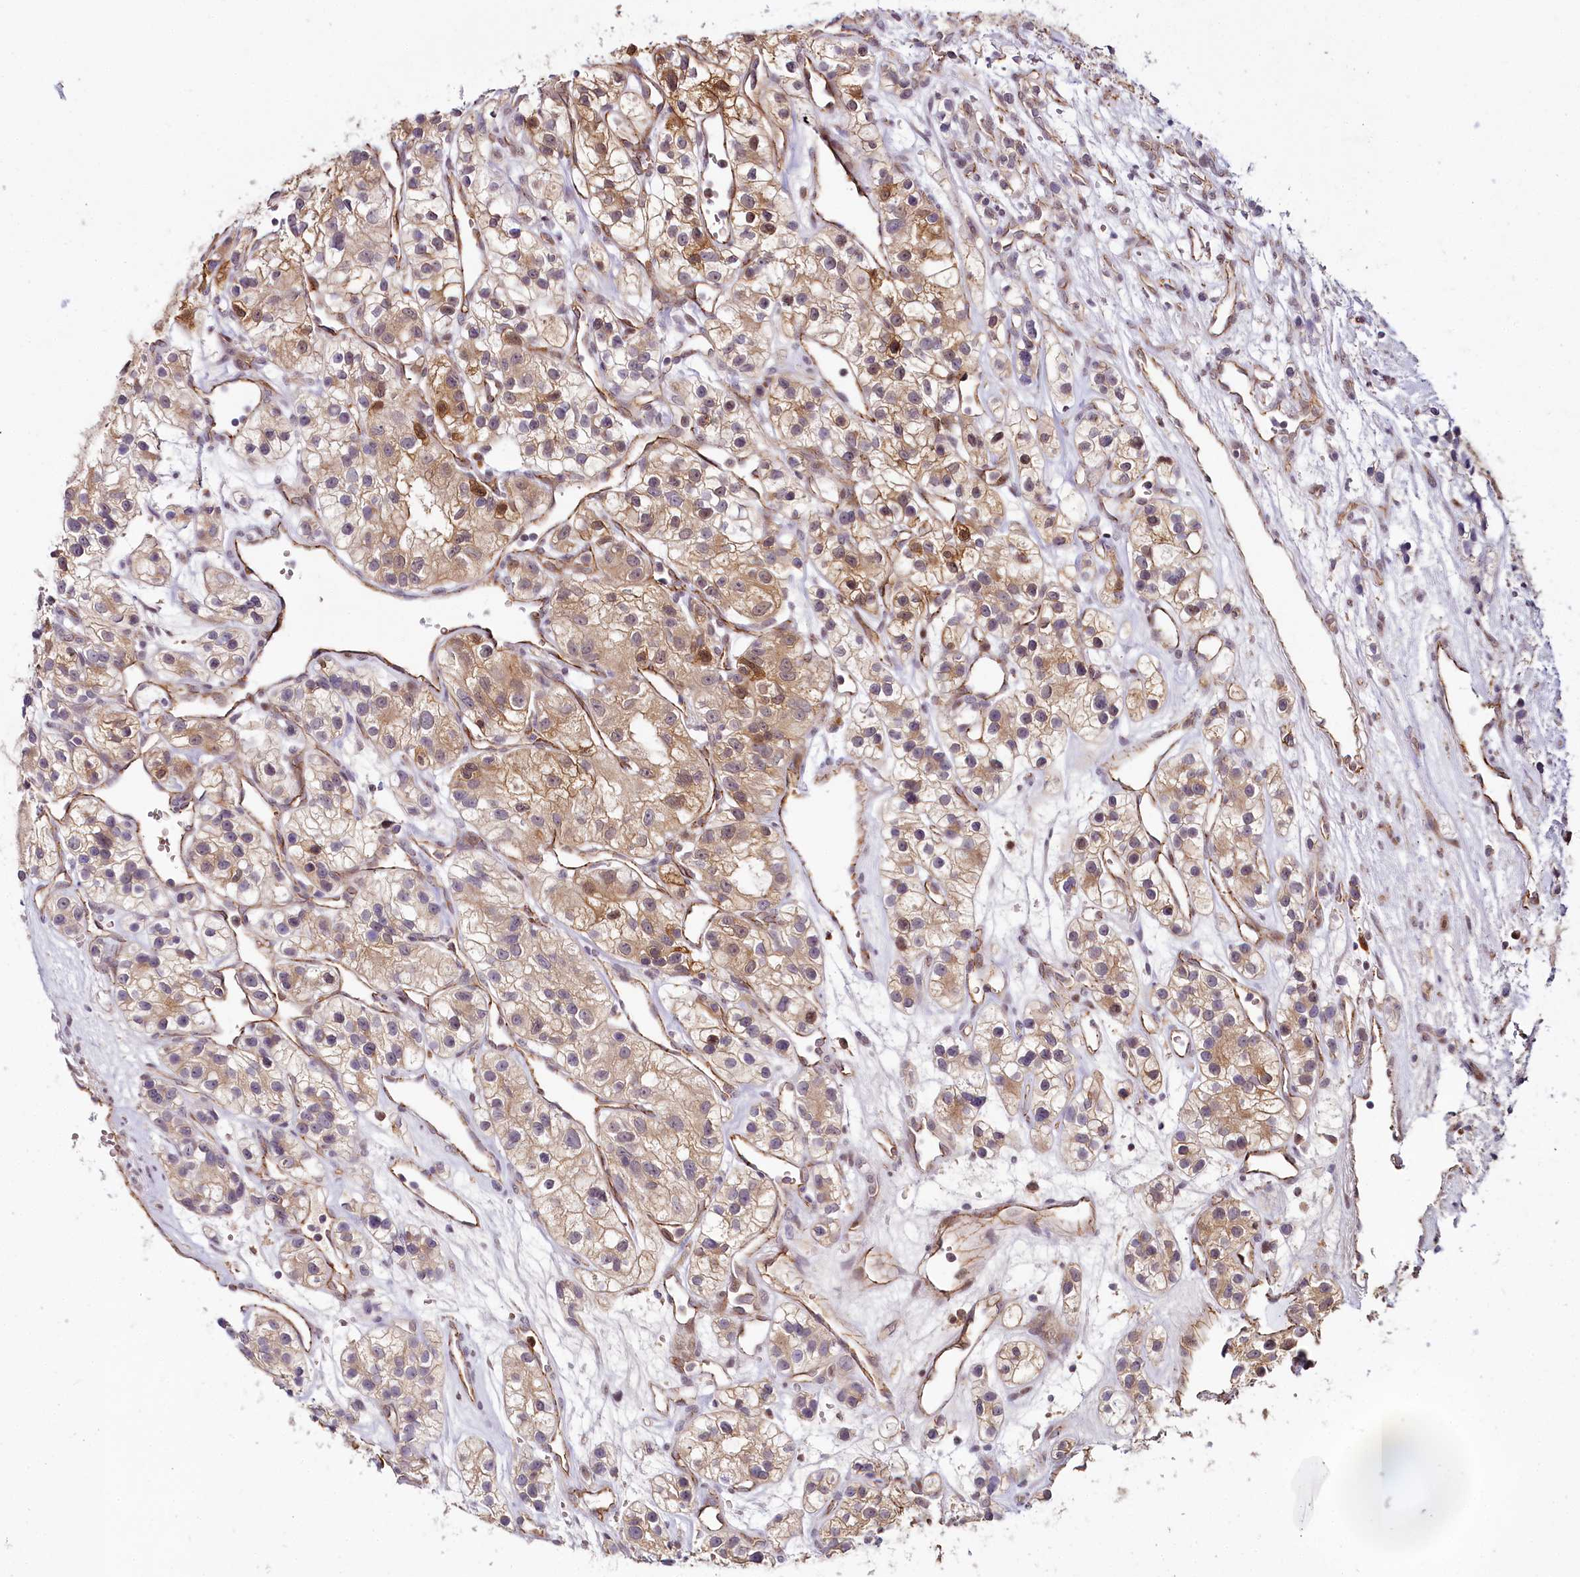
{"staining": {"intensity": "moderate", "quantity": "25%-75%", "location": "cytoplasmic/membranous,nuclear"}, "tissue": "renal cancer", "cell_type": "Tumor cells", "image_type": "cancer", "snomed": [{"axis": "morphology", "description": "Adenocarcinoma, NOS"}, {"axis": "topography", "description": "Kidney"}], "caption": "This image displays renal cancer stained with immunohistochemistry to label a protein in brown. The cytoplasmic/membranous and nuclear of tumor cells show moderate positivity for the protein. Nuclei are counter-stained blue.", "gene": "ALKBH8", "patient": {"sex": "female", "age": 57}}